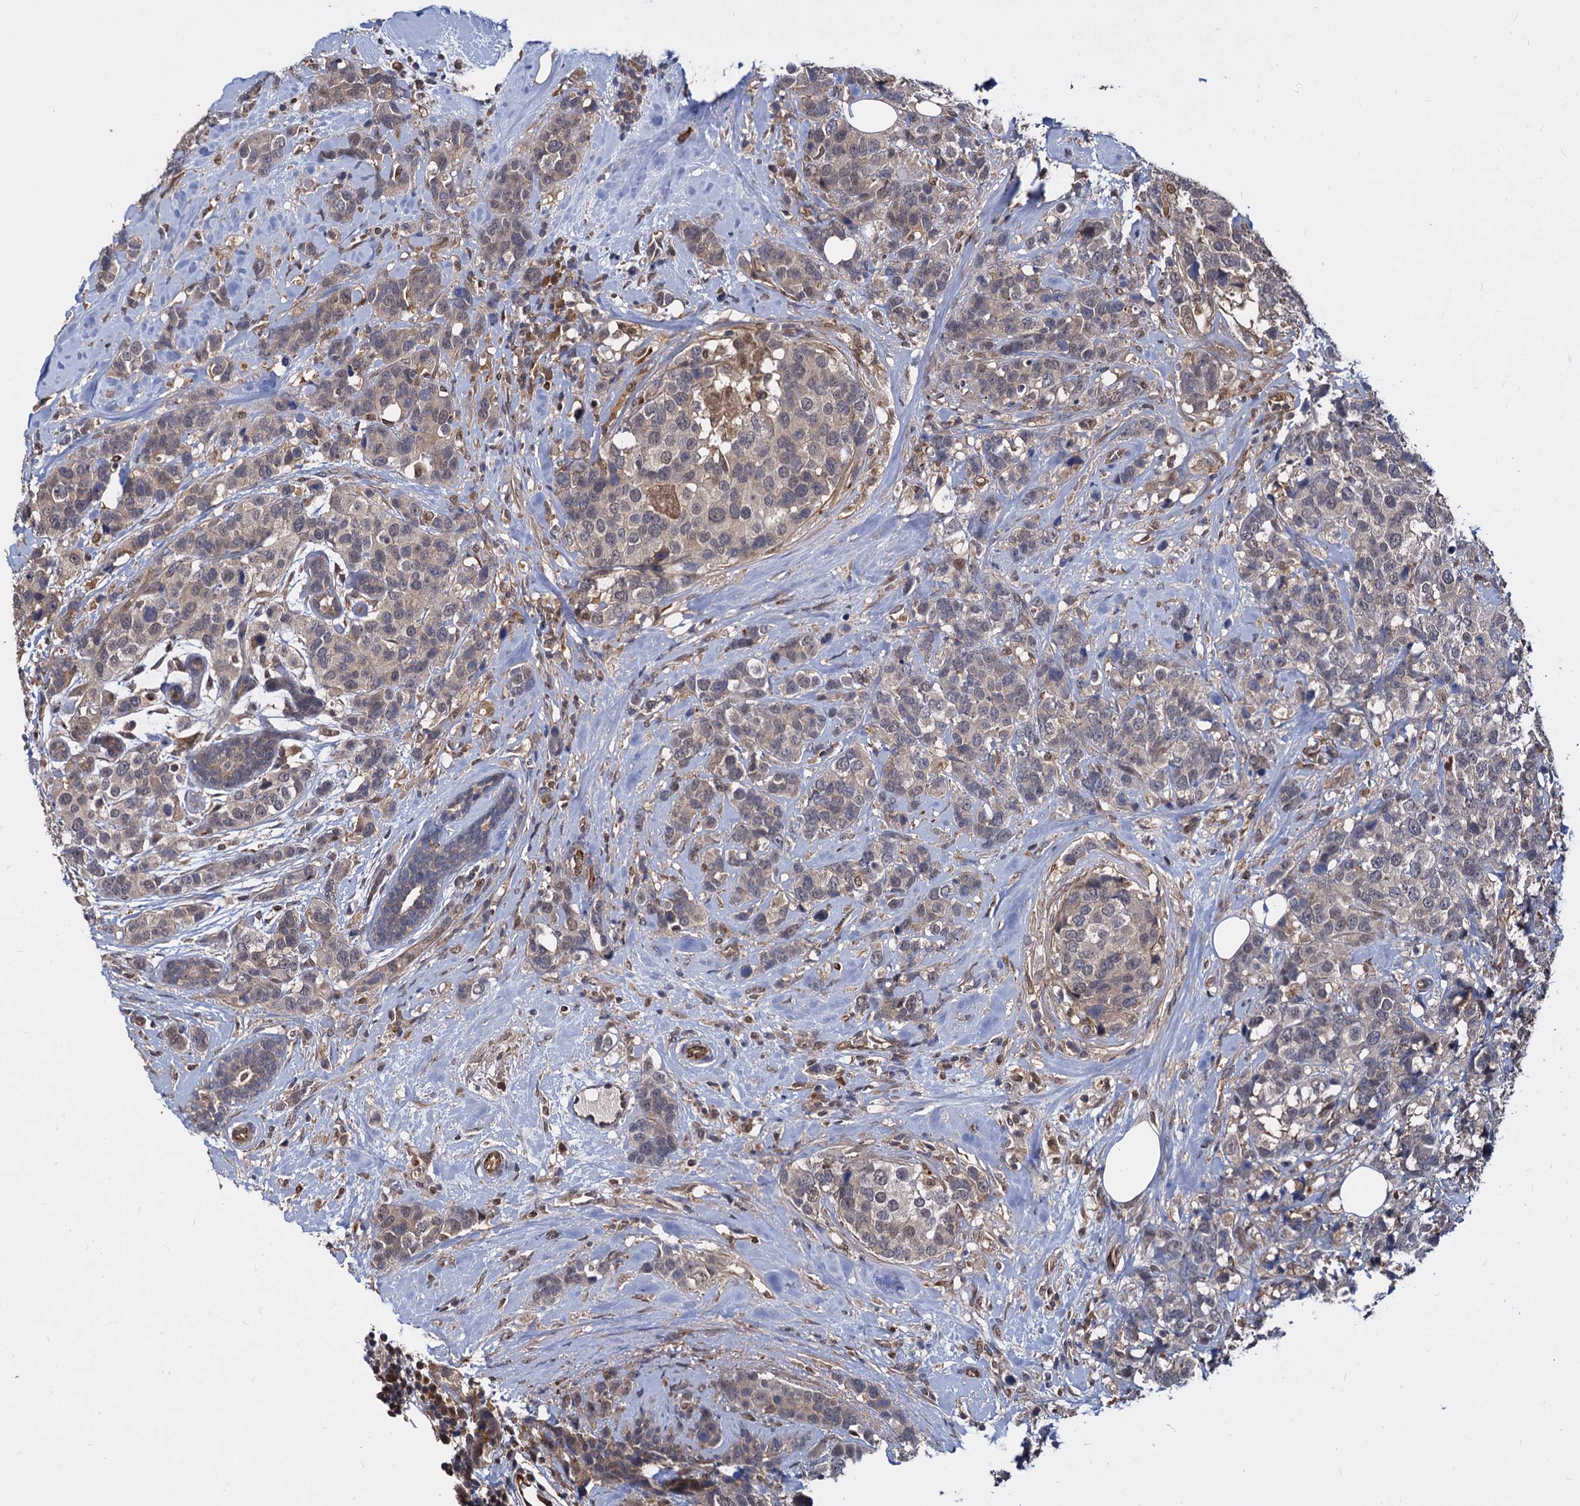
{"staining": {"intensity": "weak", "quantity": "<25%", "location": "cytoplasmic/membranous"}, "tissue": "breast cancer", "cell_type": "Tumor cells", "image_type": "cancer", "snomed": [{"axis": "morphology", "description": "Lobular carcinoma"}, {"axis": "topography", "description": "Breast"}], "caption": "The immunohistochemistry (IHC) micrograph has no significant expression in tumor cells of breast cancer tissue.", "gene": "PSMD4", "patient": {"sex": "female", "age": 59}}